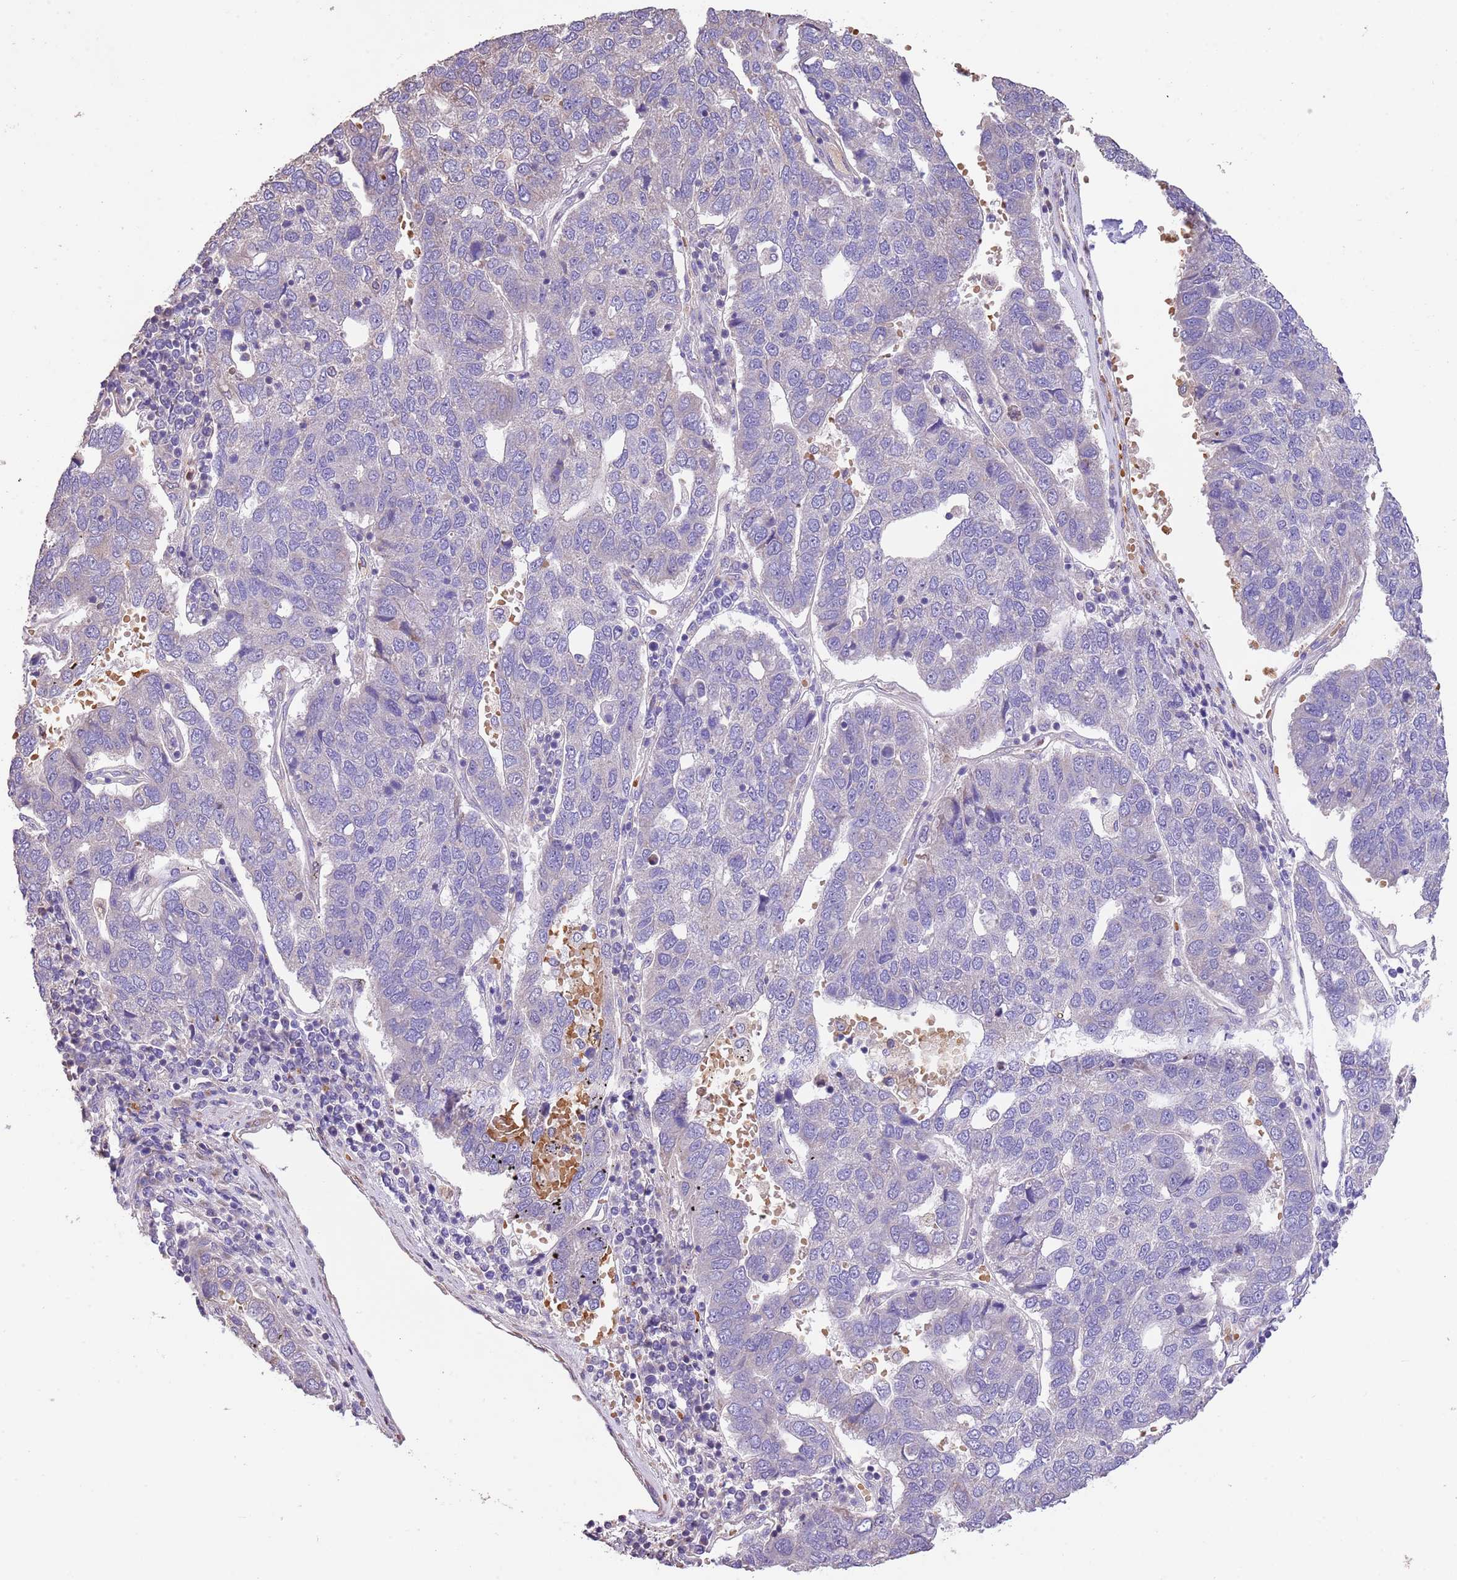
{"staining": {"intensity": "negative", "quantity": "none", "location": "none"}, "tissue": "pancreatic cancer", "cell_type": "Tumor cells", "image_type": "cancer", "snomed": [{"axis": "morphology", "description": "Adenocarcinoma, NOS"}, {"axis": "topography", "description": "Pancreas"}], "caption": "Immunohistochemistry micrograph of neoplastic tissue: human pancreatic cancer (adenocarcinoma) stained with DAB displays no significant protein expression in tumor cells.", "gene": "PIGA", "patient": {"sex": "female", "age": 61}}